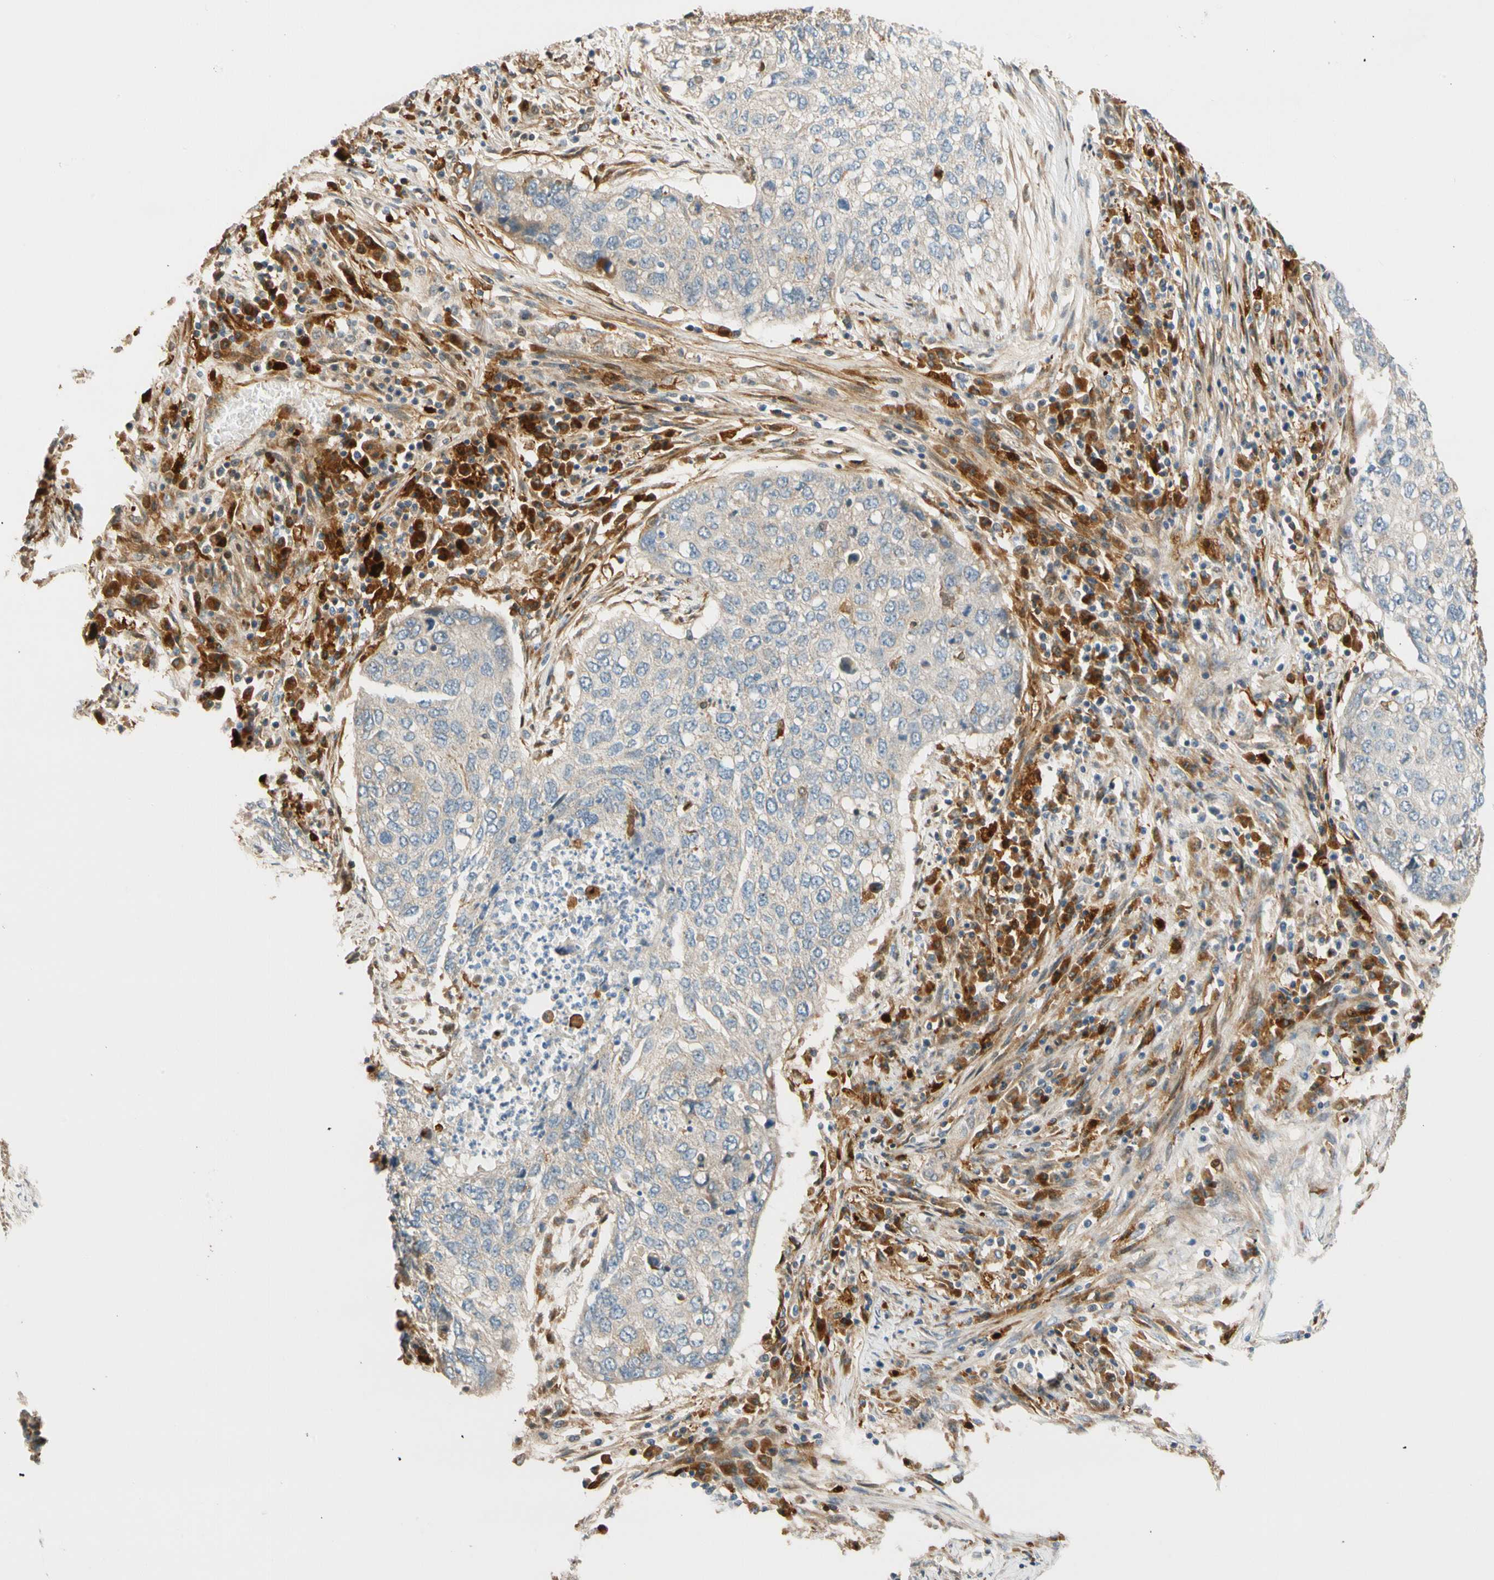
{"staining": {"intensity": "weak", "quantity": "<25%", "location": "cytoplasmic/membranous"}, "tissue": "lung cancer", "cell_type": "Tumor cells", "image_type": "cancer", "snomed": [{"axis": "morphology", "description": "Squamous cell carcinoma, NOS"}, {"axis": "topography", "description": "Lung"}], "caption": "Tumor cells show no significant protein staining in squamous cell carcinoma (lung).", "gene": "PARP14", "patient": {"sex": "female", "age": 63}}